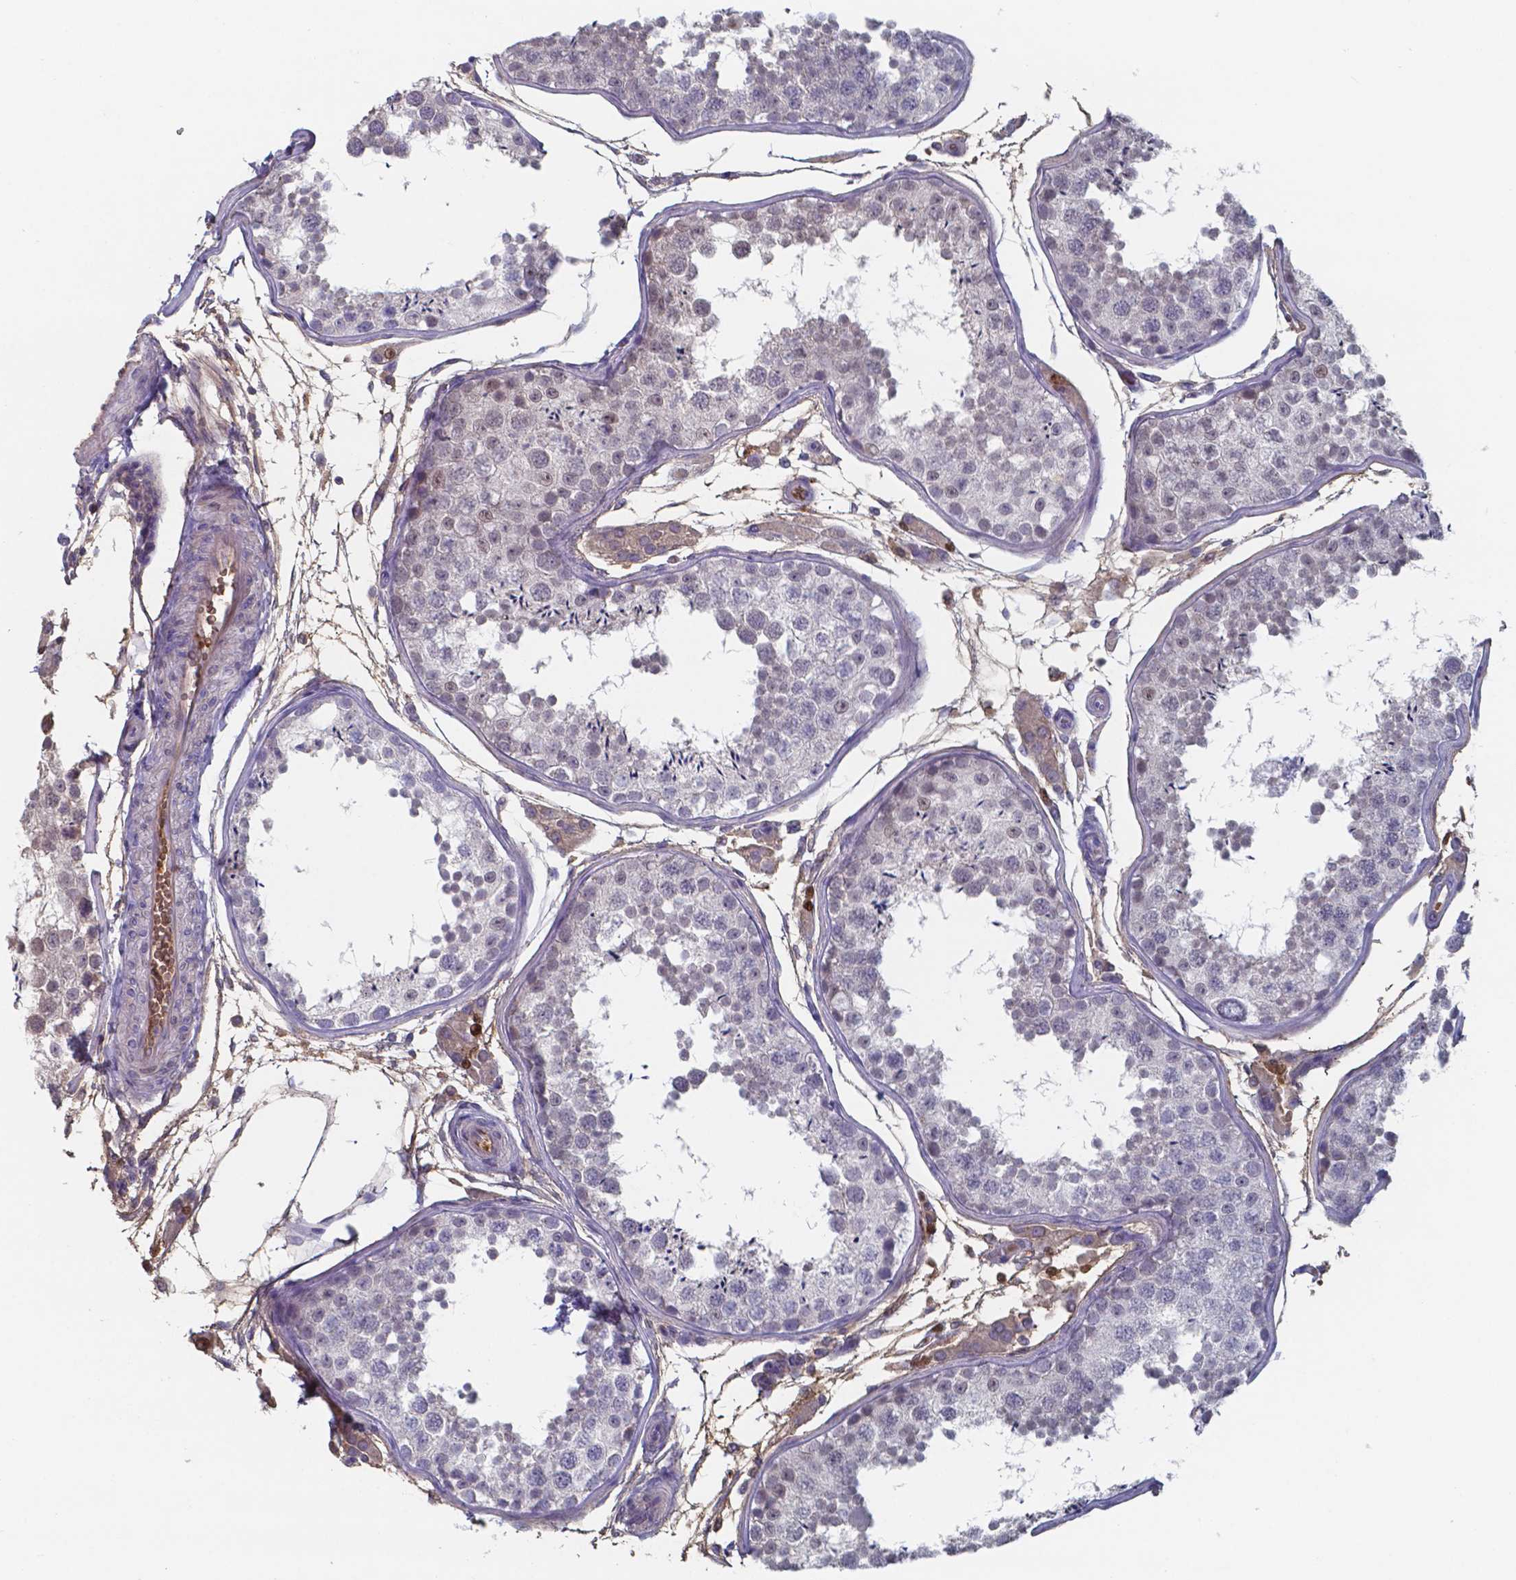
{"staining": {"intensity": "negative", "quantity": "none", "location": "none"}, "tissue": "testis", "cell_type": "Cells in seminiferous ducts", "image_type": "normal", "snomed": [{"axis": "morphology", "description": "Normal tissue, NOS"}, {"axis": "topography", "description": "Testis"}], "caption": "Immunohistochemical staining of normal human testis exhibits no significant expression in cells in seminiferous ducts.", "gene": "BTBD17", "patient": {"sex": "male", "age": 29}}